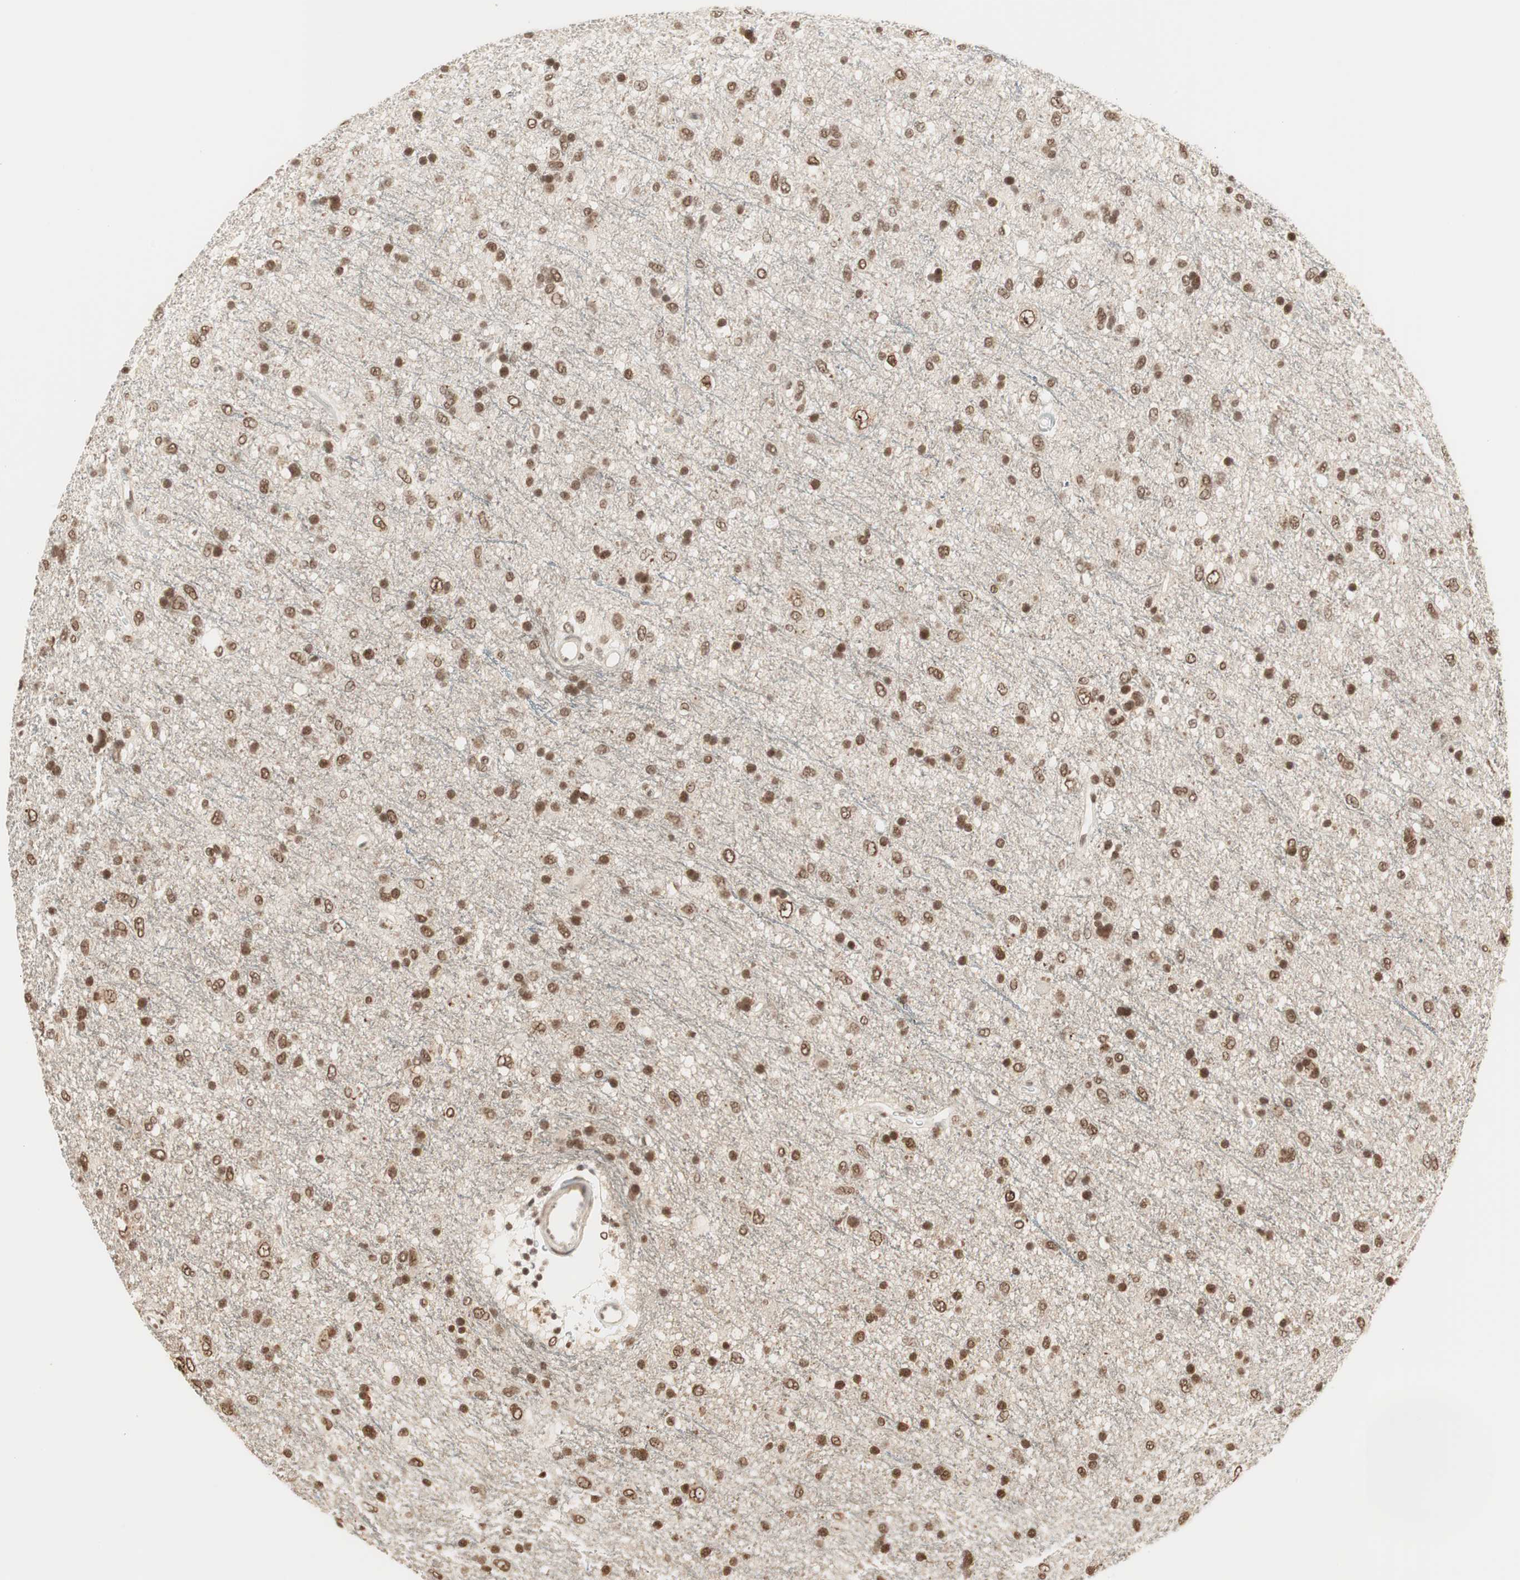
{"staining": {"intensity": "strong", "quantity": ">75%", "location": "nuclear"}, "tissue": "glioma", "cell_type": "Tumor cells", "image_type": "cancer", "snomed": [{"axis": "morphology", "description": "Glioma, malignant, Low grade"}, {"axis": "topography", "description": "Brain"}], "caption": "This is a histology image of IHC staining of glioma, which shows strong positivity in the nuclear of tumor cells.", "gene": "SMARCE1", "patient": {"sex": "male", "age": 77}}